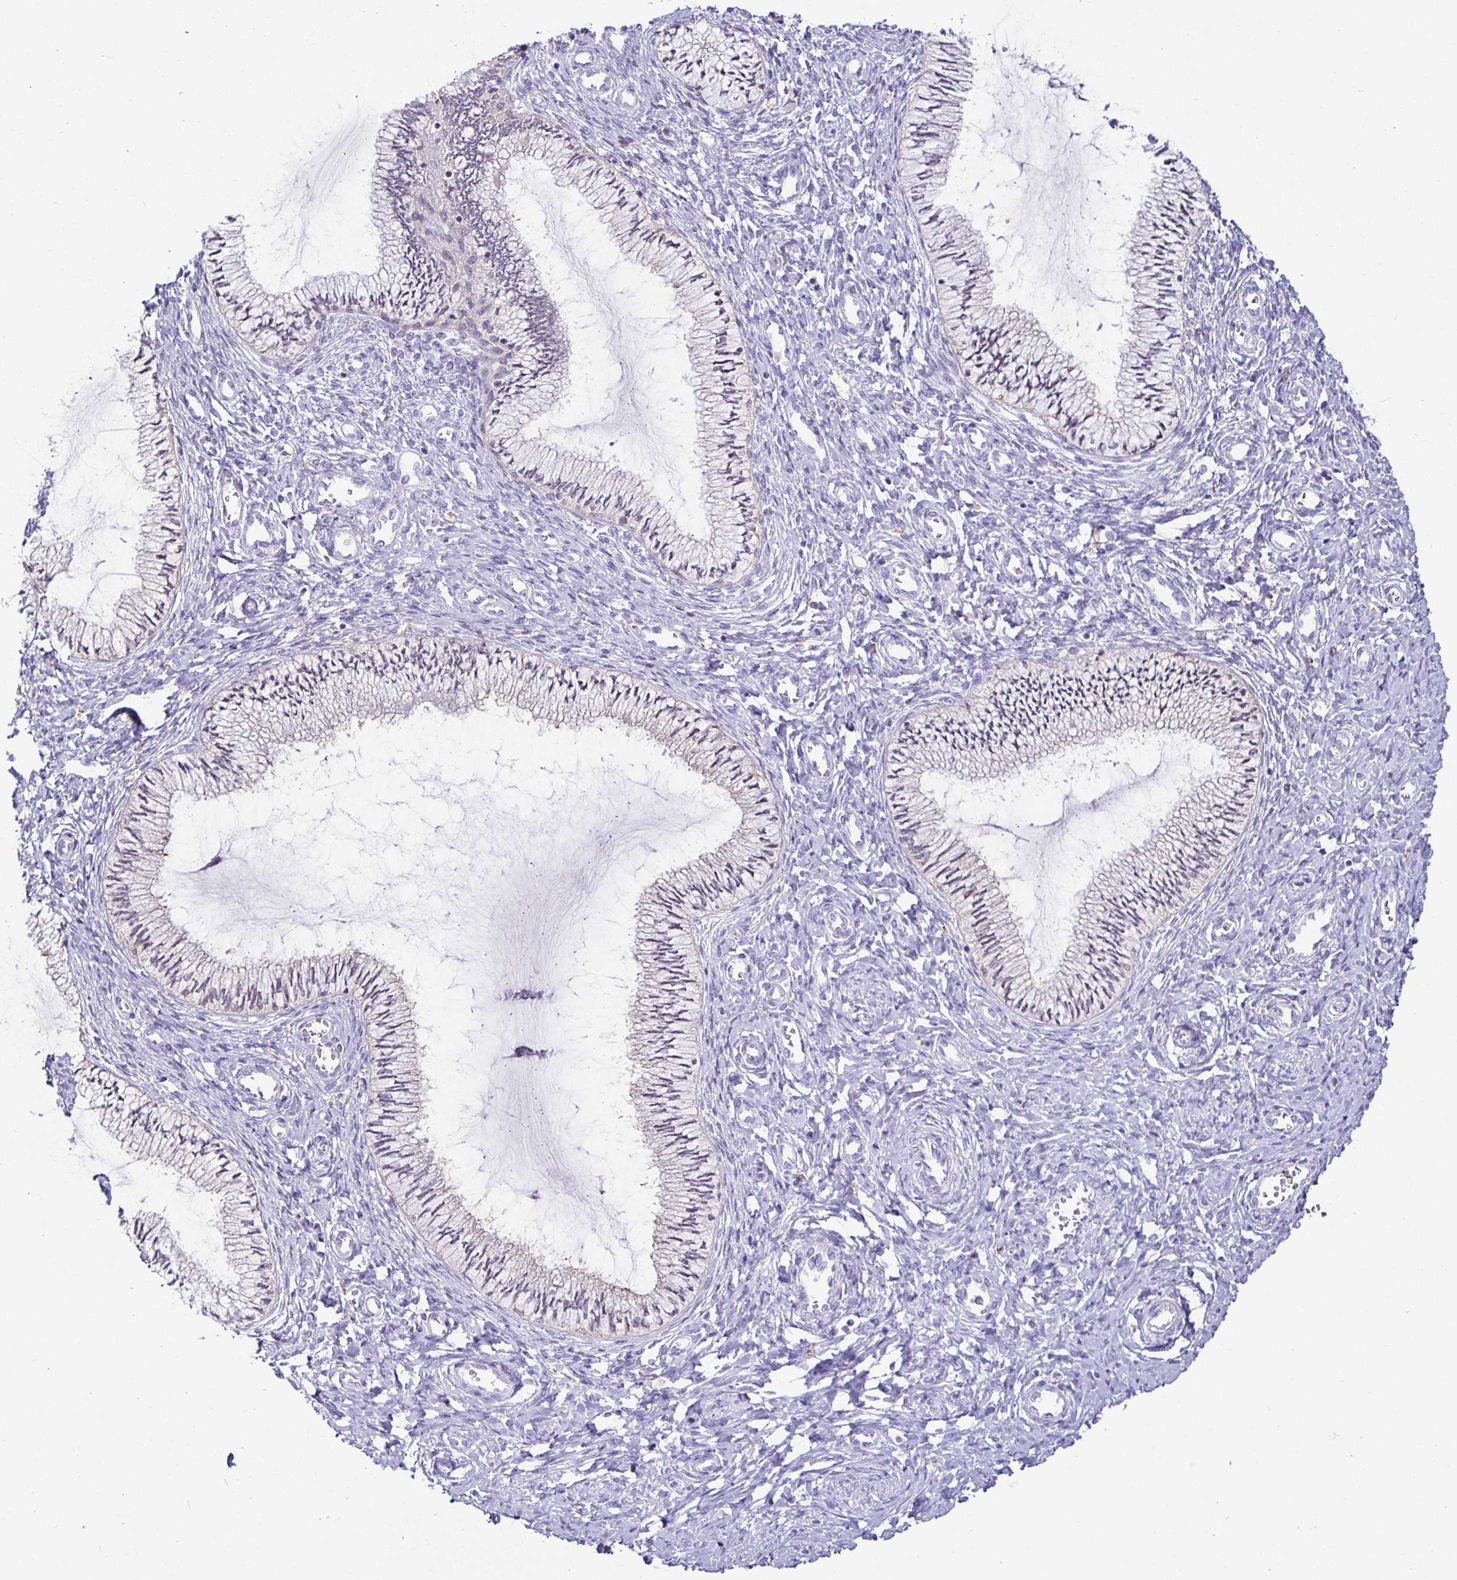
{"staining": {"intensity": "negative", "quantity": "none", "location": "none"}, "tissue": "cervix", "cell_type": "Glandular cells", "image_type": "normal", "snomed": [{"axis": "morphology", "description": "Normal tissue, NOS"}, {"axis": "topography", "description": "Cervix"}], "caption": "This photomicrograph is of normal cervix stained with immunohistochemistry to label a protein in brown with the nuclei are counter-stained blue. There is no positivity in glandular cells.", "gene": "SIRPA", "patient": {"sex": "female", "age": 24}}